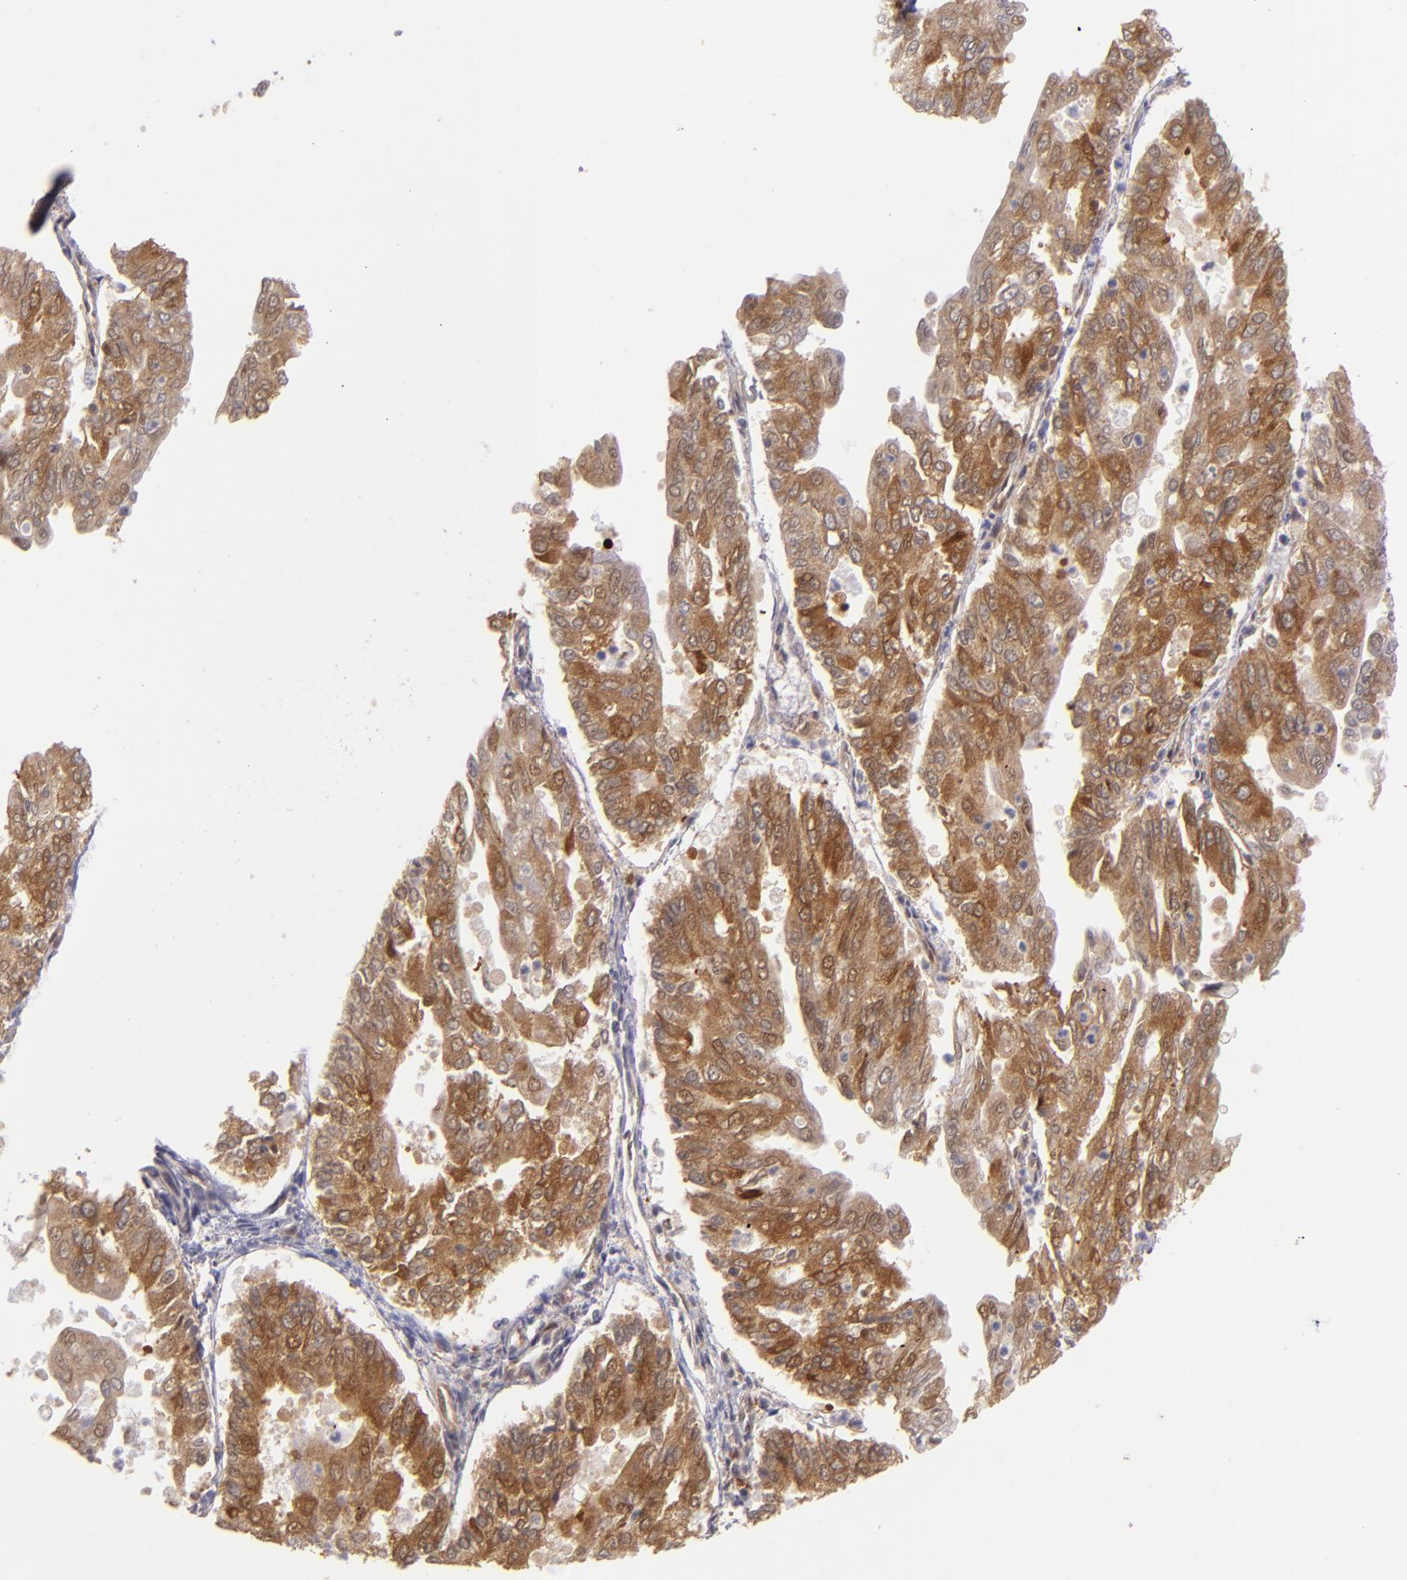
{"staining": {"intensity": "strong", "quantity": ">75%", "location": "cytoplasmic/membranous"}, "tissue": "endometrial cancer", "cell_type": "Tumor cells", "image_type": "cancer", "snomed": [{"axis": "morphology", "description": "Adenocarcinoma, NOS"}, {"axis": "topography", "description": "Endometrium"}], "caption": "Brown immunohistochemical staining in endometrial adenocarcinoma exhibits strong cytoplasmic/membranous staining in approximately >75% of tumor cells.", "gene": "PTPN13", "patient": {"sex": "female", "age": 79}}